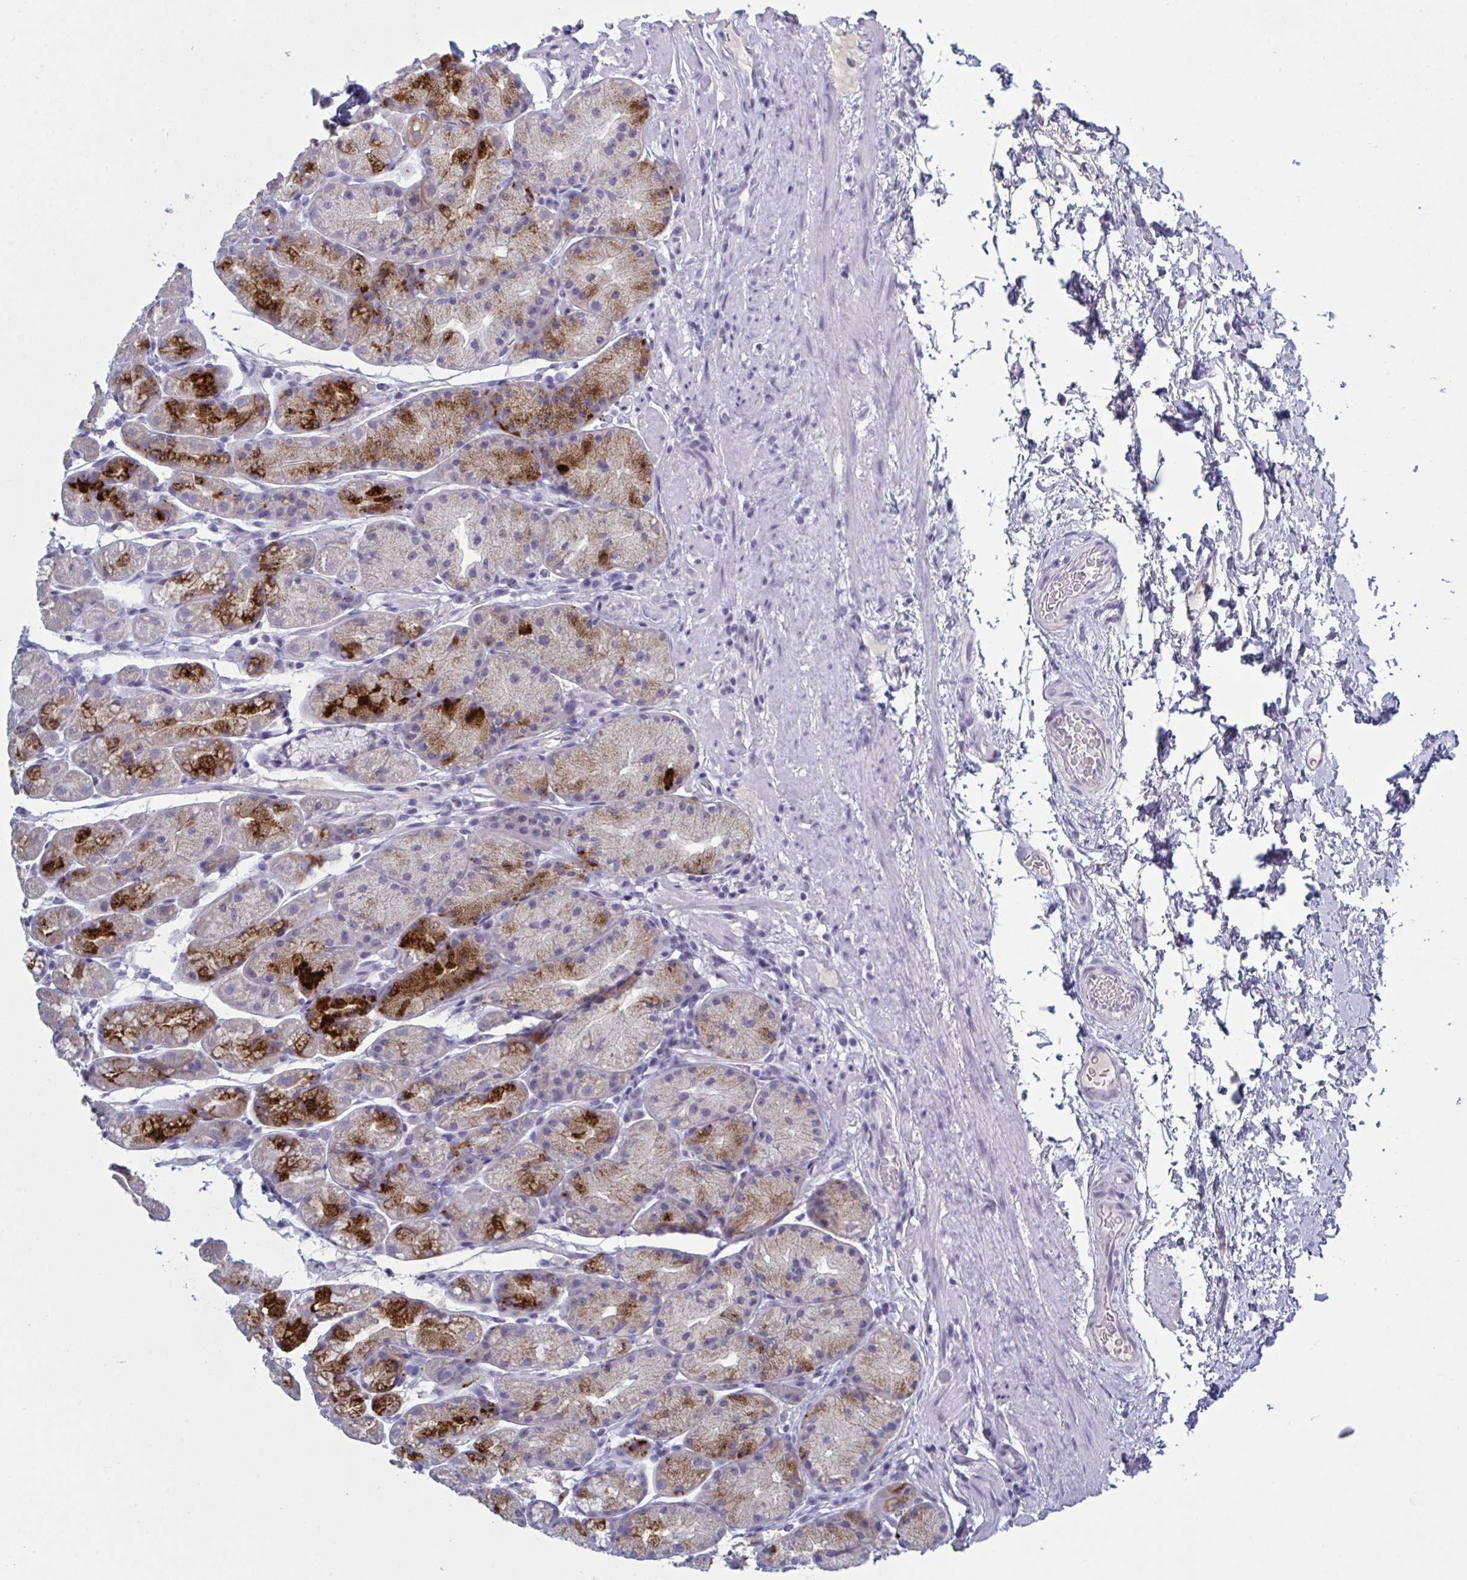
{"staining": {"intensity": "strong", "quantity": "<25%", "location": "cytoplasmic/membranous"}, "tissue": "stomach", "cell_type": "Glandular cells", "image_type": "normal", "snomed": [{"axis": "morphology", "description": "Normal tissue, NOS"}, {"axis": "topography", "description": "Stomach, lower"}], "caption": "Protein staining displays strong cytoplasmic/membranous staining in about <25% of glandular cells in unremarkable stomach. (IHC, brightfield microscopy, high magnification).", "gene": "NDUFC2", "patient": {"sex": "male", "age": 67}}